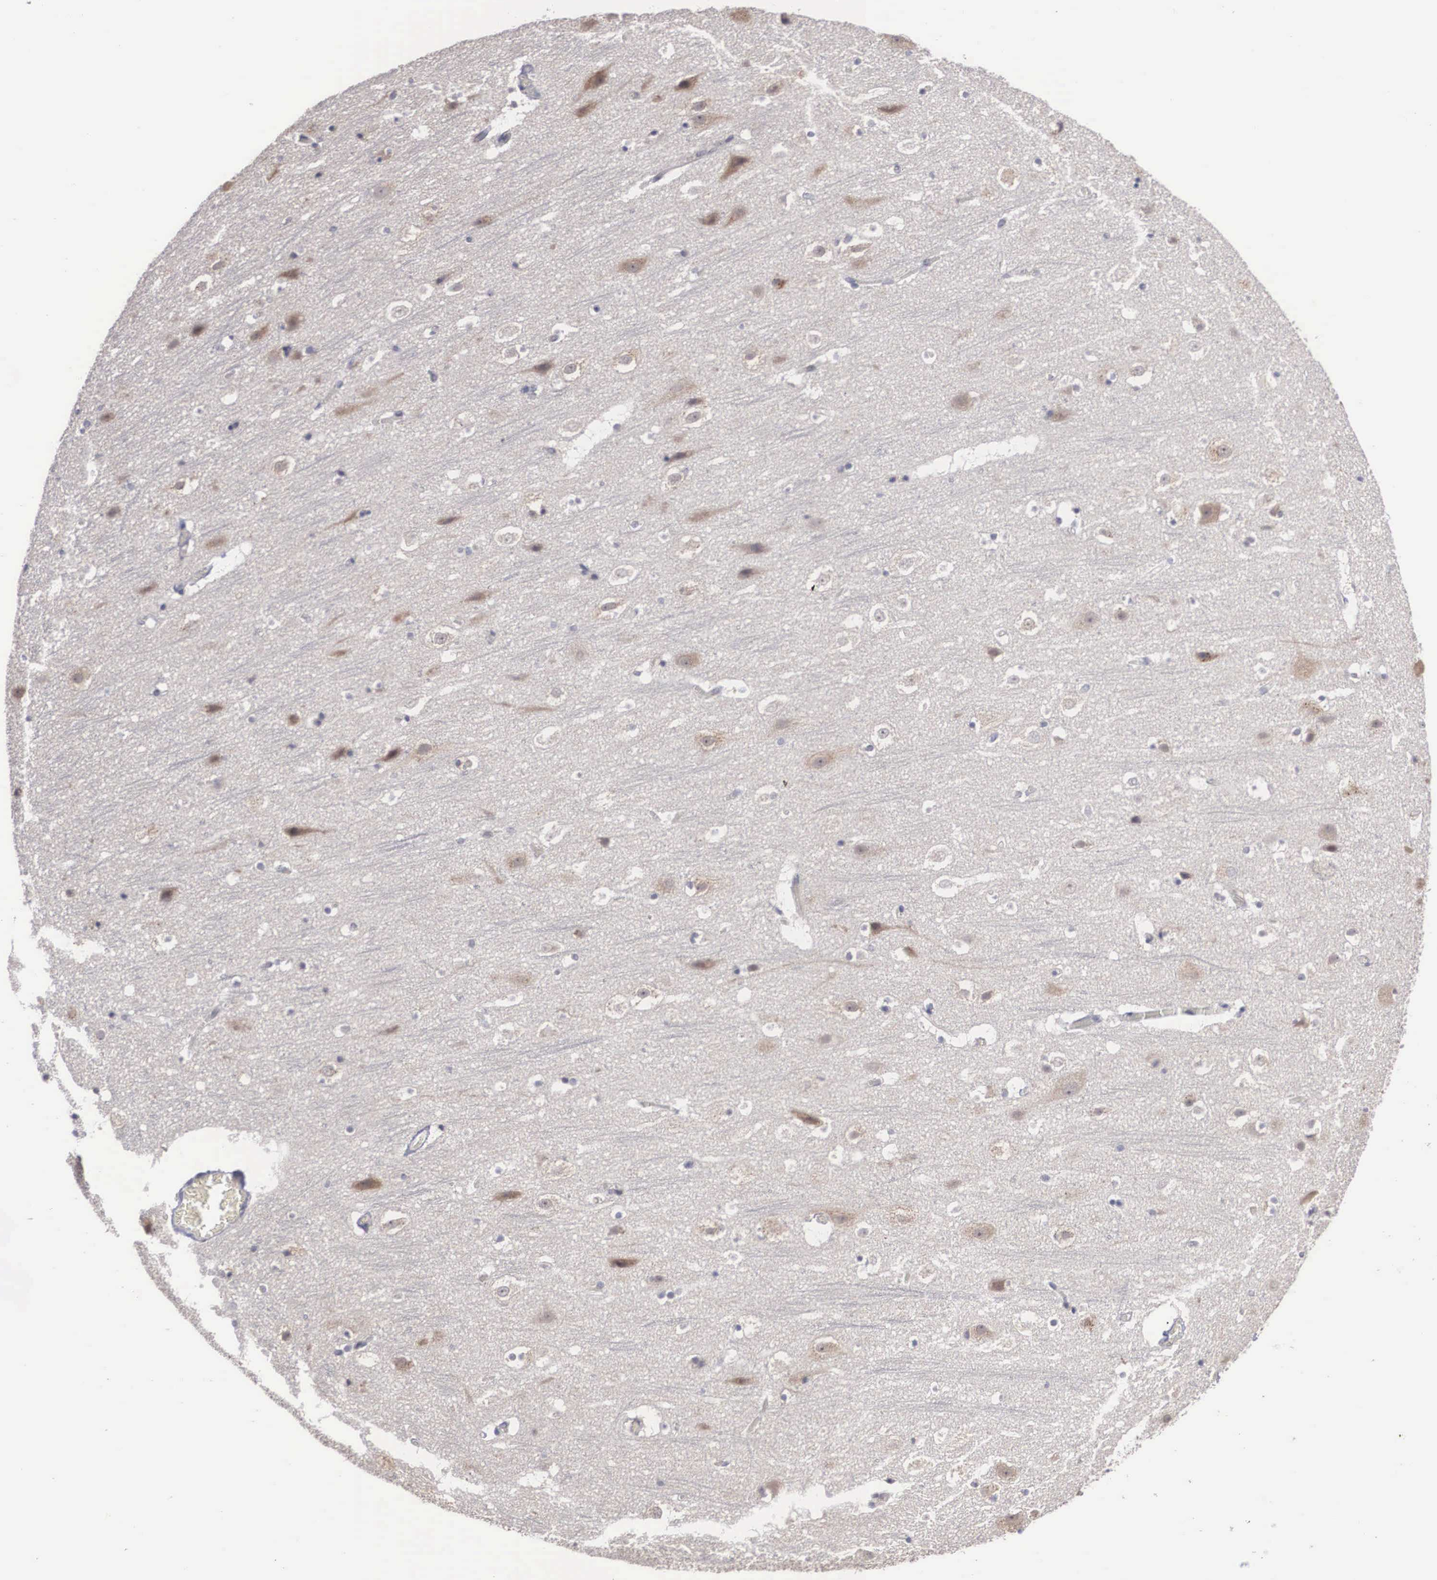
{"staining": {"intensity": "negative", "quantity": "none", "location": "none"}, "tissue": "cerebral cortex", "cell_type": "Endothelial cells", "image_type": "normal", "snomed": [{"axis": "morphology", "description": "Normal tissue, NOS"}, {"axis": "topography", "description": "Cerebral cortex"}], "caption": "Protein analysis of normal cerebral cortex exhibits no significant positivity in endothelial cells.", "gene": "AMN", "patient": {"sex": "male", "age": 45}}